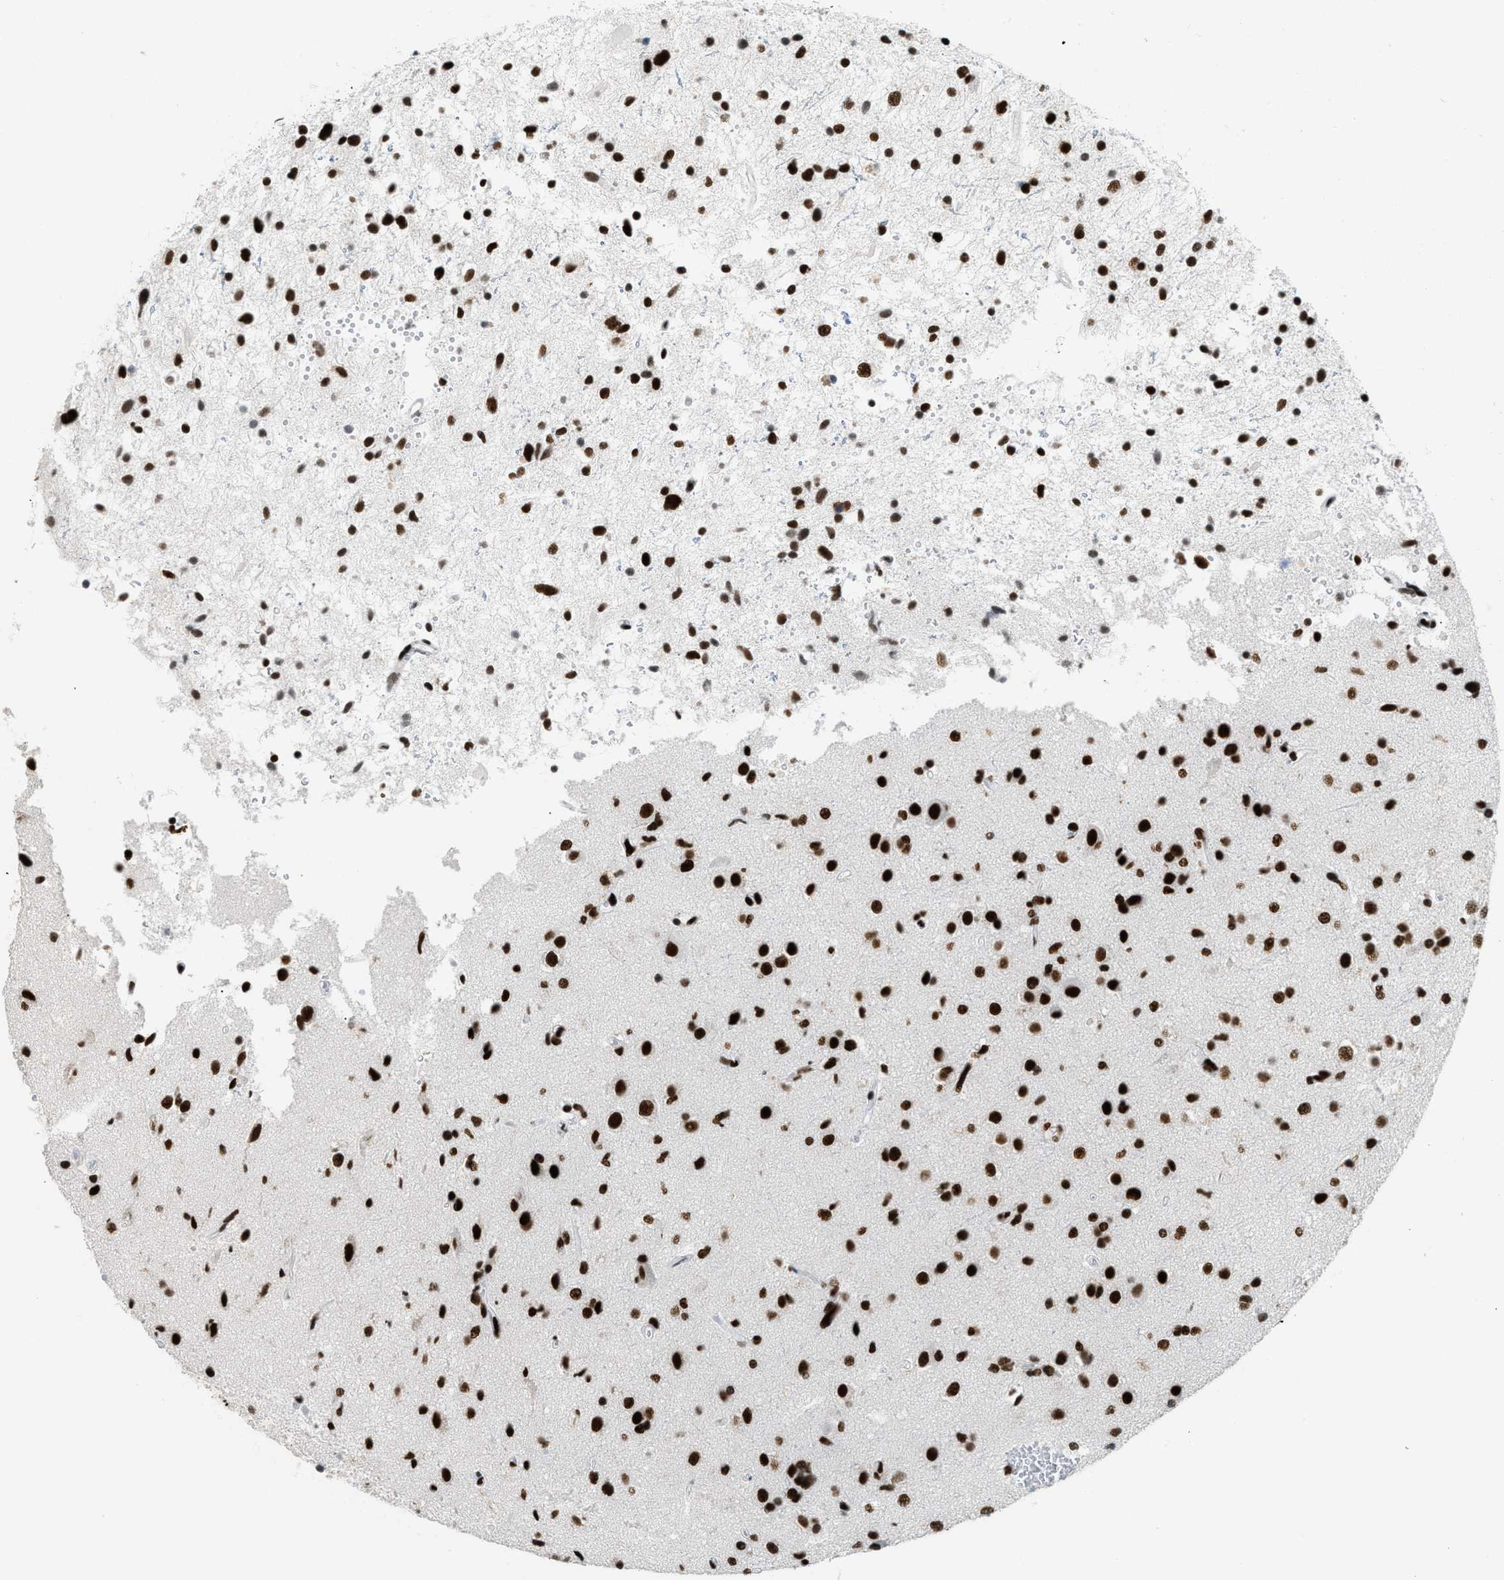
{"staining": {"intensity": "strong", "quantity": ">75%", "location": "nuclear"}, "tissue": "glioma", "cell_type": "Tumor cells", "image_type": "cancer", "snomed": [{"axis": "morphology", "description": "Glioma, malignant, High grade"}, {"axis": "topography", "description": "Brain"}], "caption": "Glioma stained for a protein displays strong nuclear positivity in tumor cells.", "gene": "PIF1", "patient": {"sex": "male", "age": 33}}